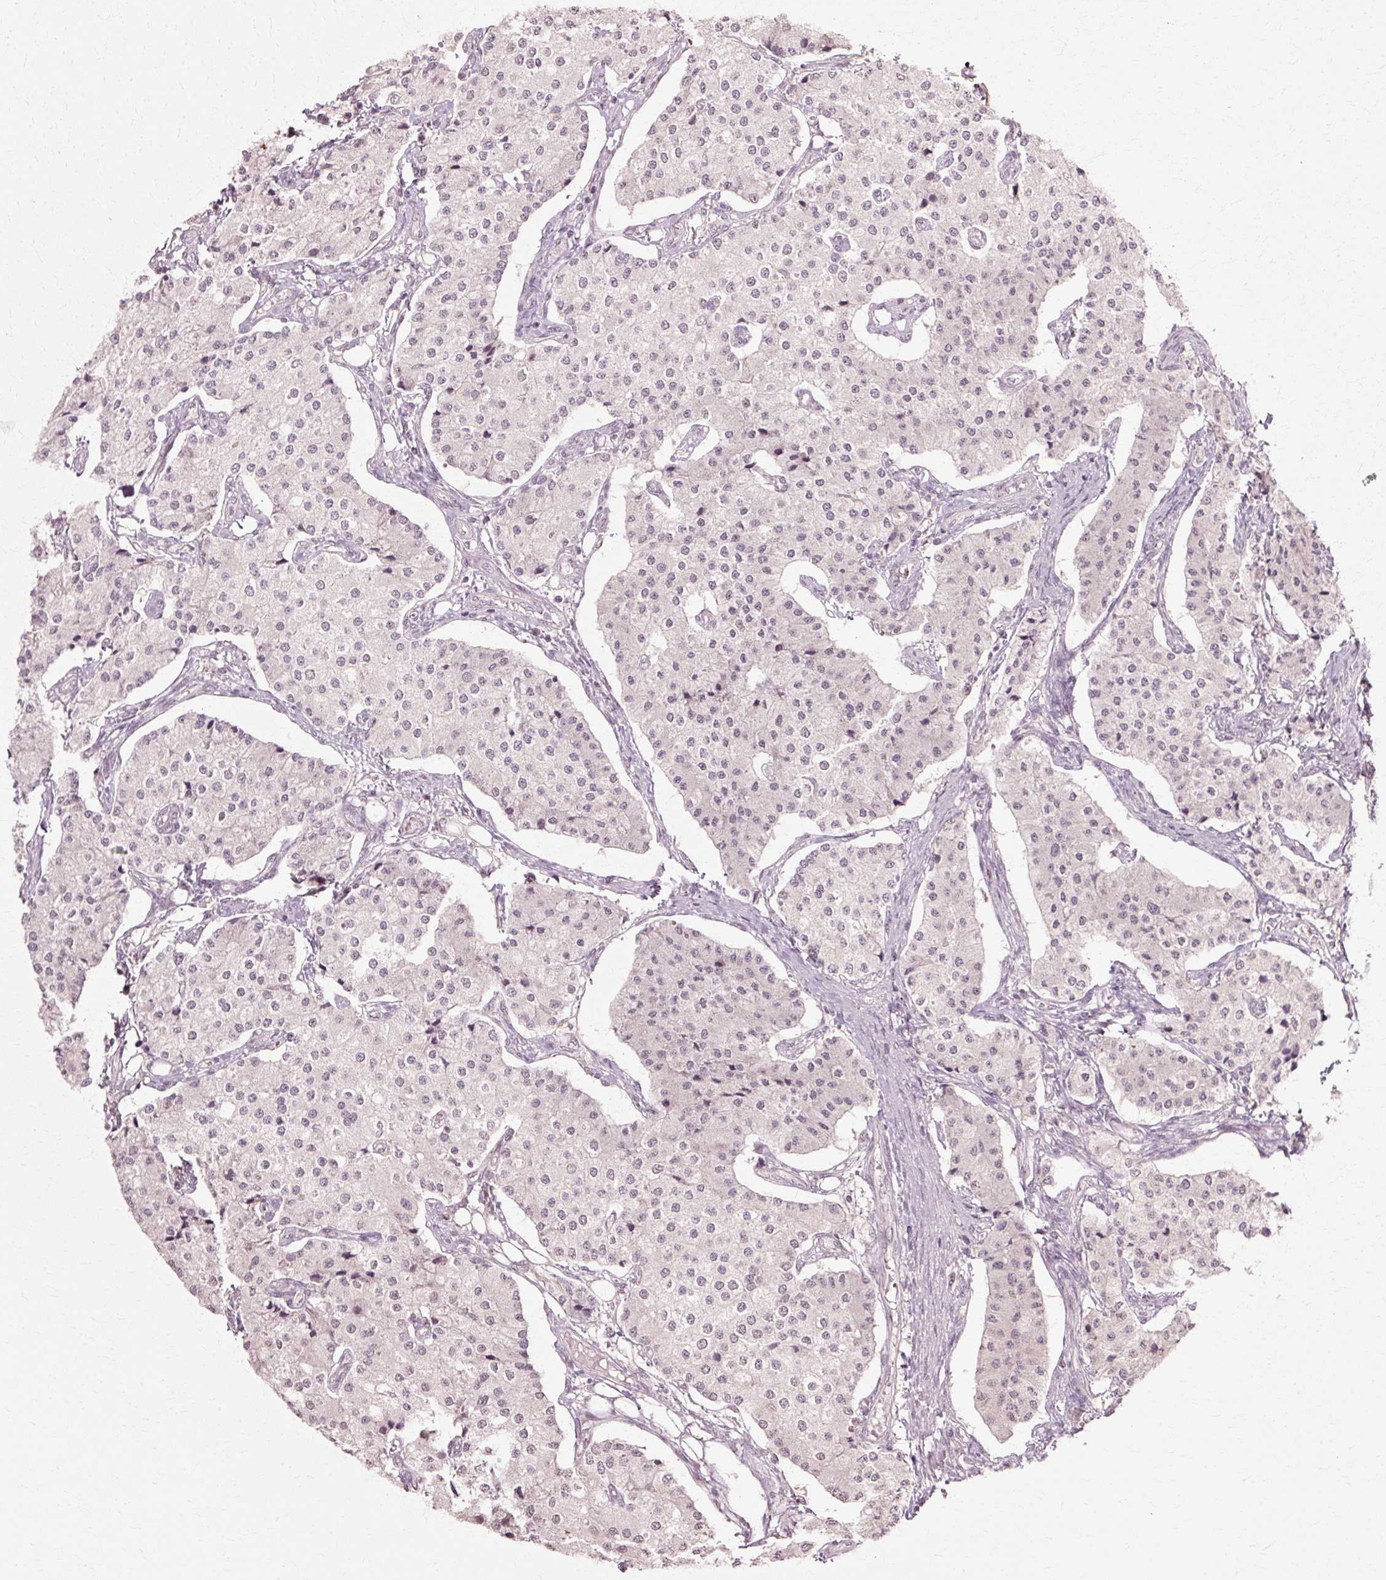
{"staining": {"intensity": "negative", "quantity": "none", "location": "none"}, "tissue": "carcinoid", "cell_type": "Tumor cells", "image_type": "cancer", "snomed": [{"axis": "morphology", "description": "Carcinoid, malignant, NOS"}, {"axis": "topography", "description": "Colon"}], "caption": "A photomicrograph of human malignant carcinoid is negative for staining in tumor cells. (DAB immunohistochemistry (IHC) with hematoxylin counter stain).", "gene": "RGPD5", "patient": {"sex": "female", "age": 52}}